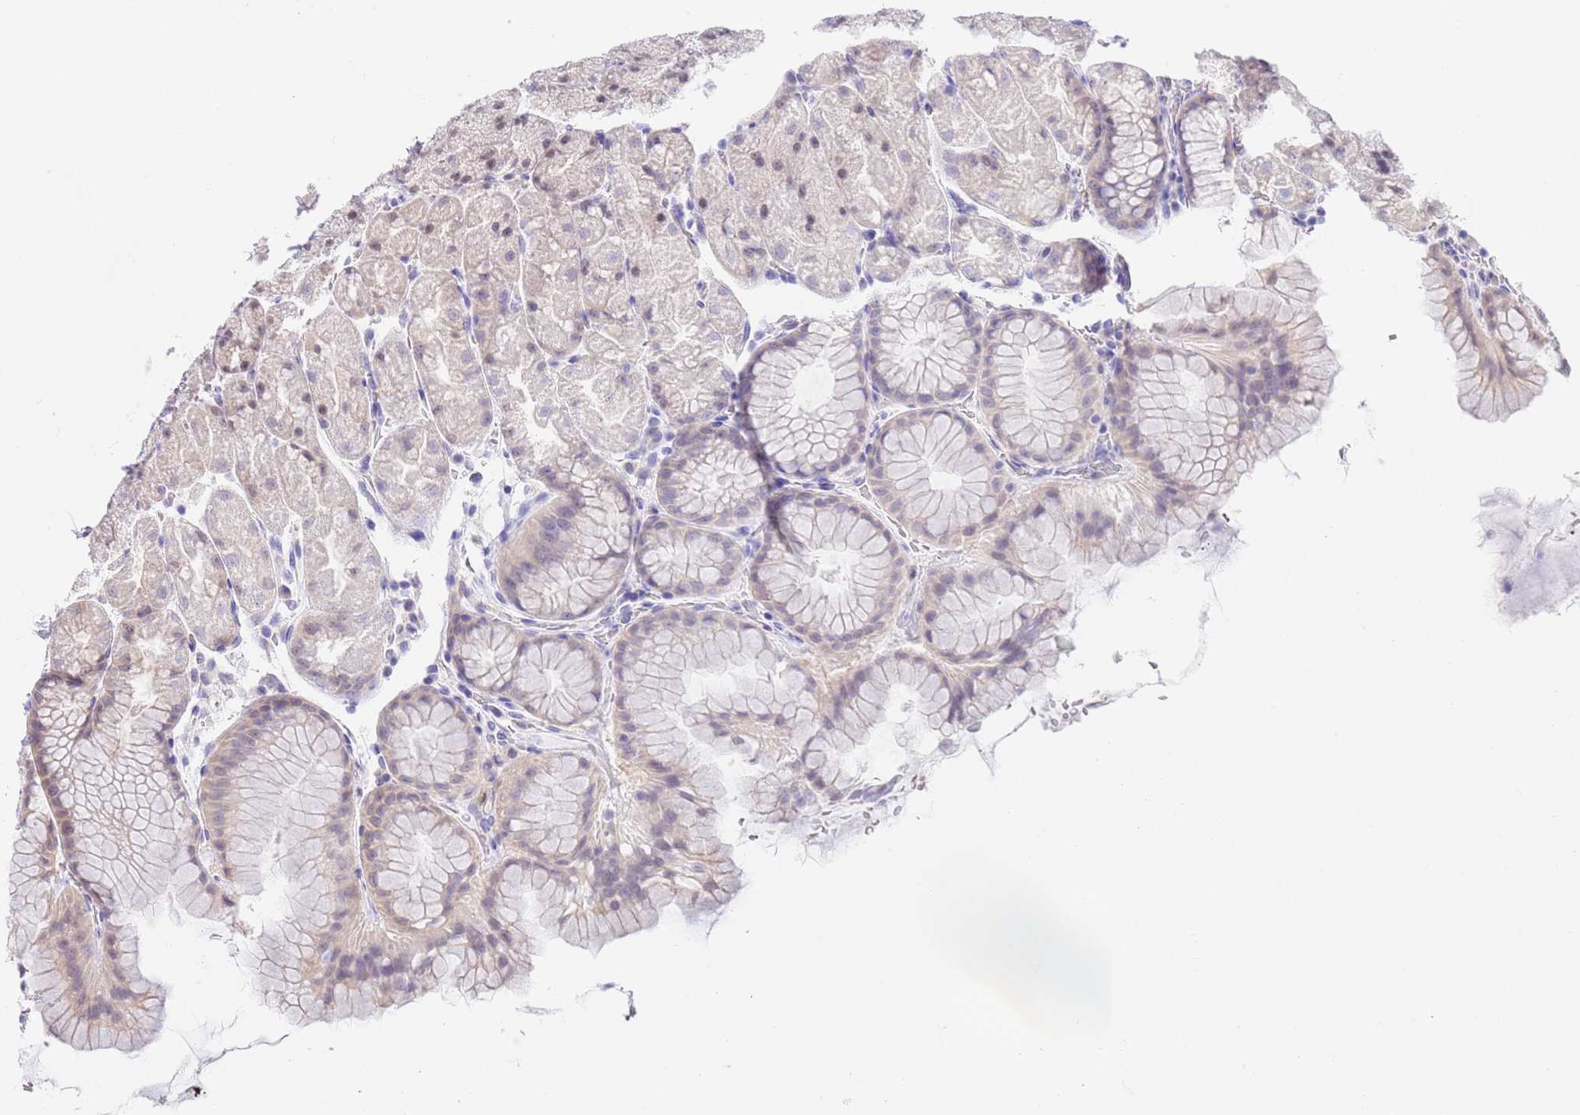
{"staining": {"intensity": "negative", "quantity": "none", "location": "none"}, "tissue": "stomach", "cell_type": "Glandular cells", "image_type": "normal", "snomed": [{"axis": "morphology", "description": "Normal tissue, NOS"}, {"axis": "topography", "description": "Stomach, upper"}, {"axis": "topography", "description": "Stomach, lower"}], "caption": "This photomicrograph is of normal stomach stained with immunohistochemistry (IHC) to label a protein in brown with the nuclei are counter-stained blue. There is no staining in glandular cells. Nuclei are stained in blue.", "gene": "DDI2", "patient": {"sex": "male", "age": 67}}